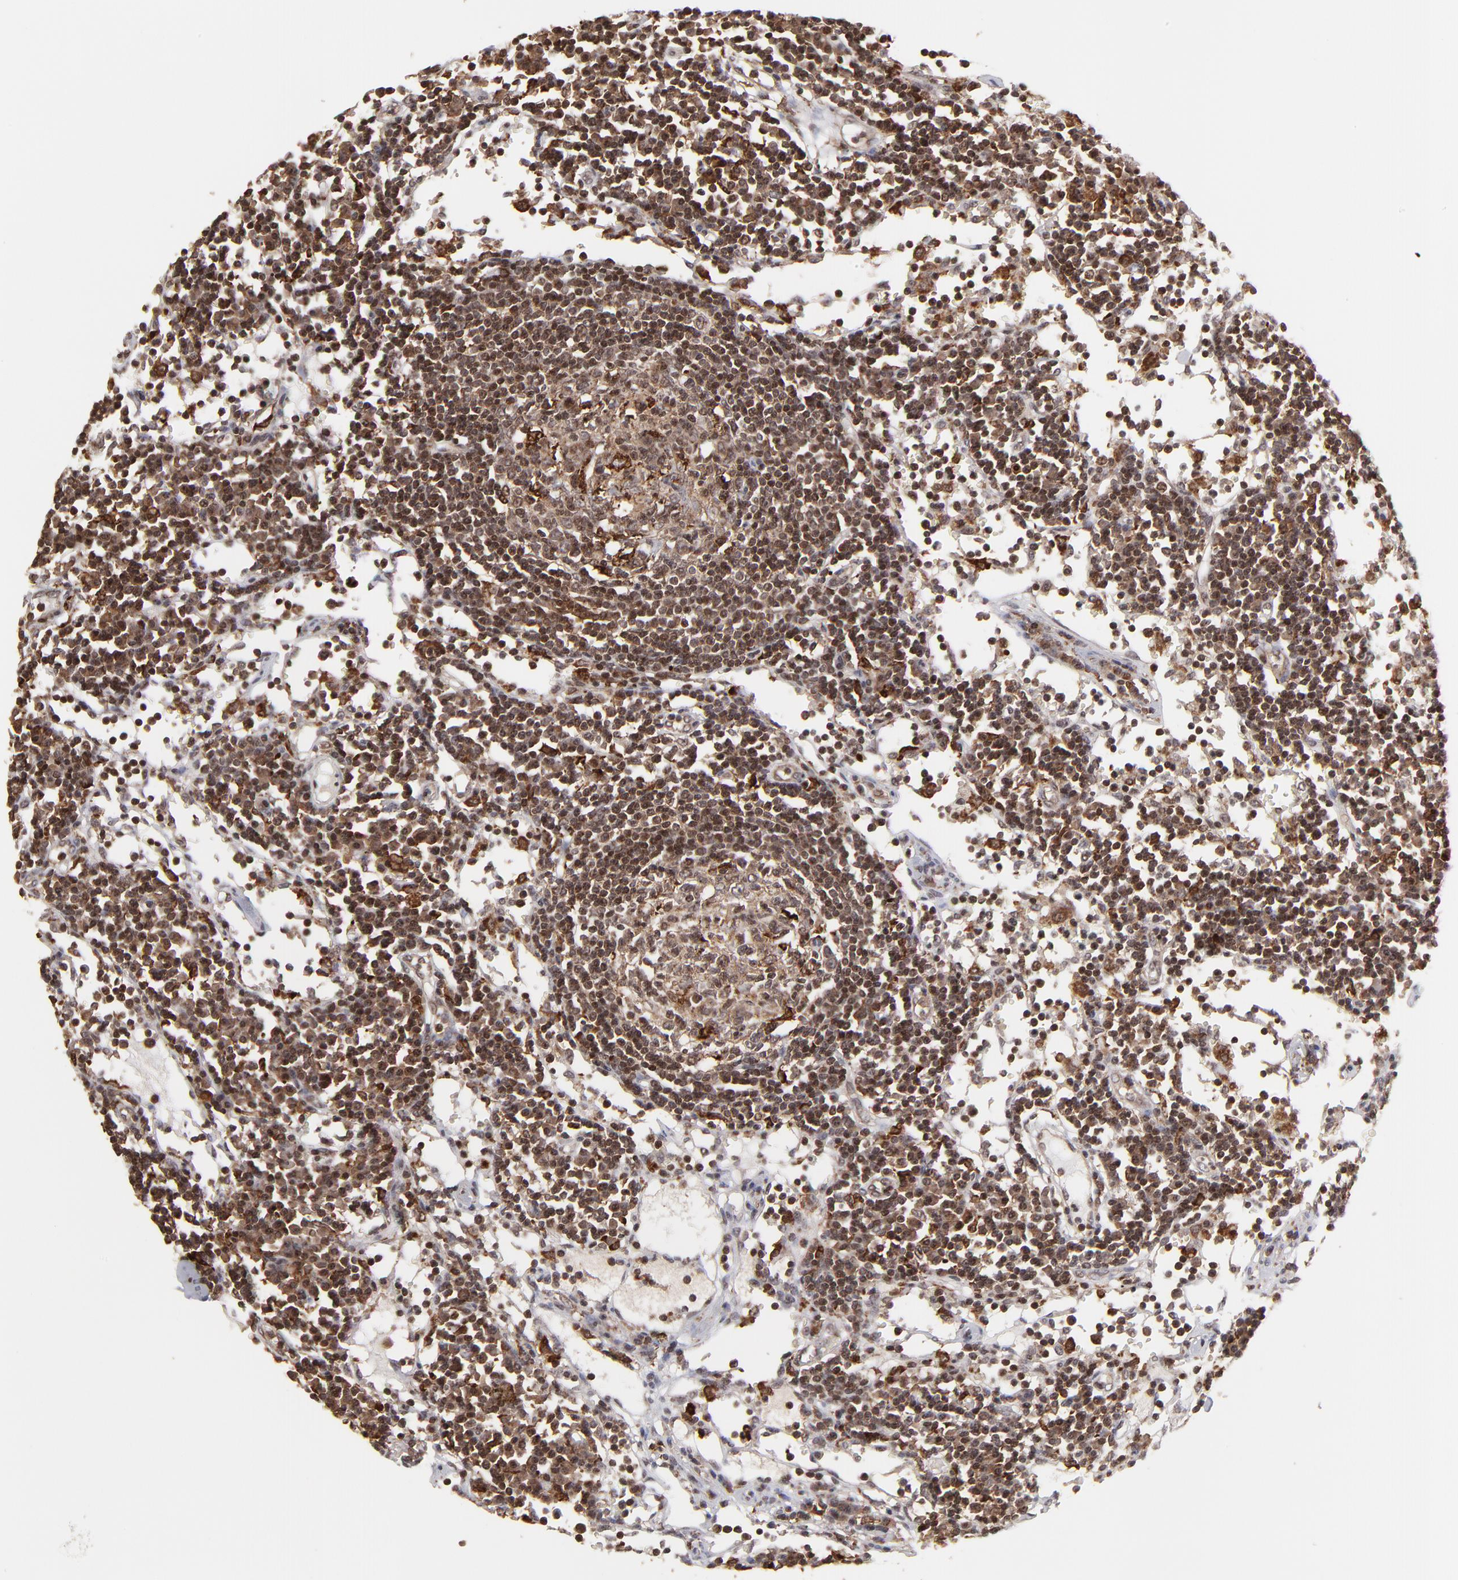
{"staining": {"intensity": "strong", "quantity": ">75%", "location": "cytoplasmic/membranous,nuclear"}, "tissue": "lymph node", "cell_type": "Germinal center cells", "image_type": "normal", "snomed": [{"axis": "morphology", "description": "Normal tissue, NOS"}, {"axis": "topography", "description": "Lymph node"}], "caption": "Protein staining of benign lymph node shows strong cytoplasmic/membranous,nuclear expression in about >75% of germinal center cells. The protein is stained brown, and the nuclei are stained in blue (DAB (3,3'-diaminobenzidine) IHC with brightfield microscopy, high magnification).", "gene": "RGS6", "patient": {"sex": "female", "age": 55}}